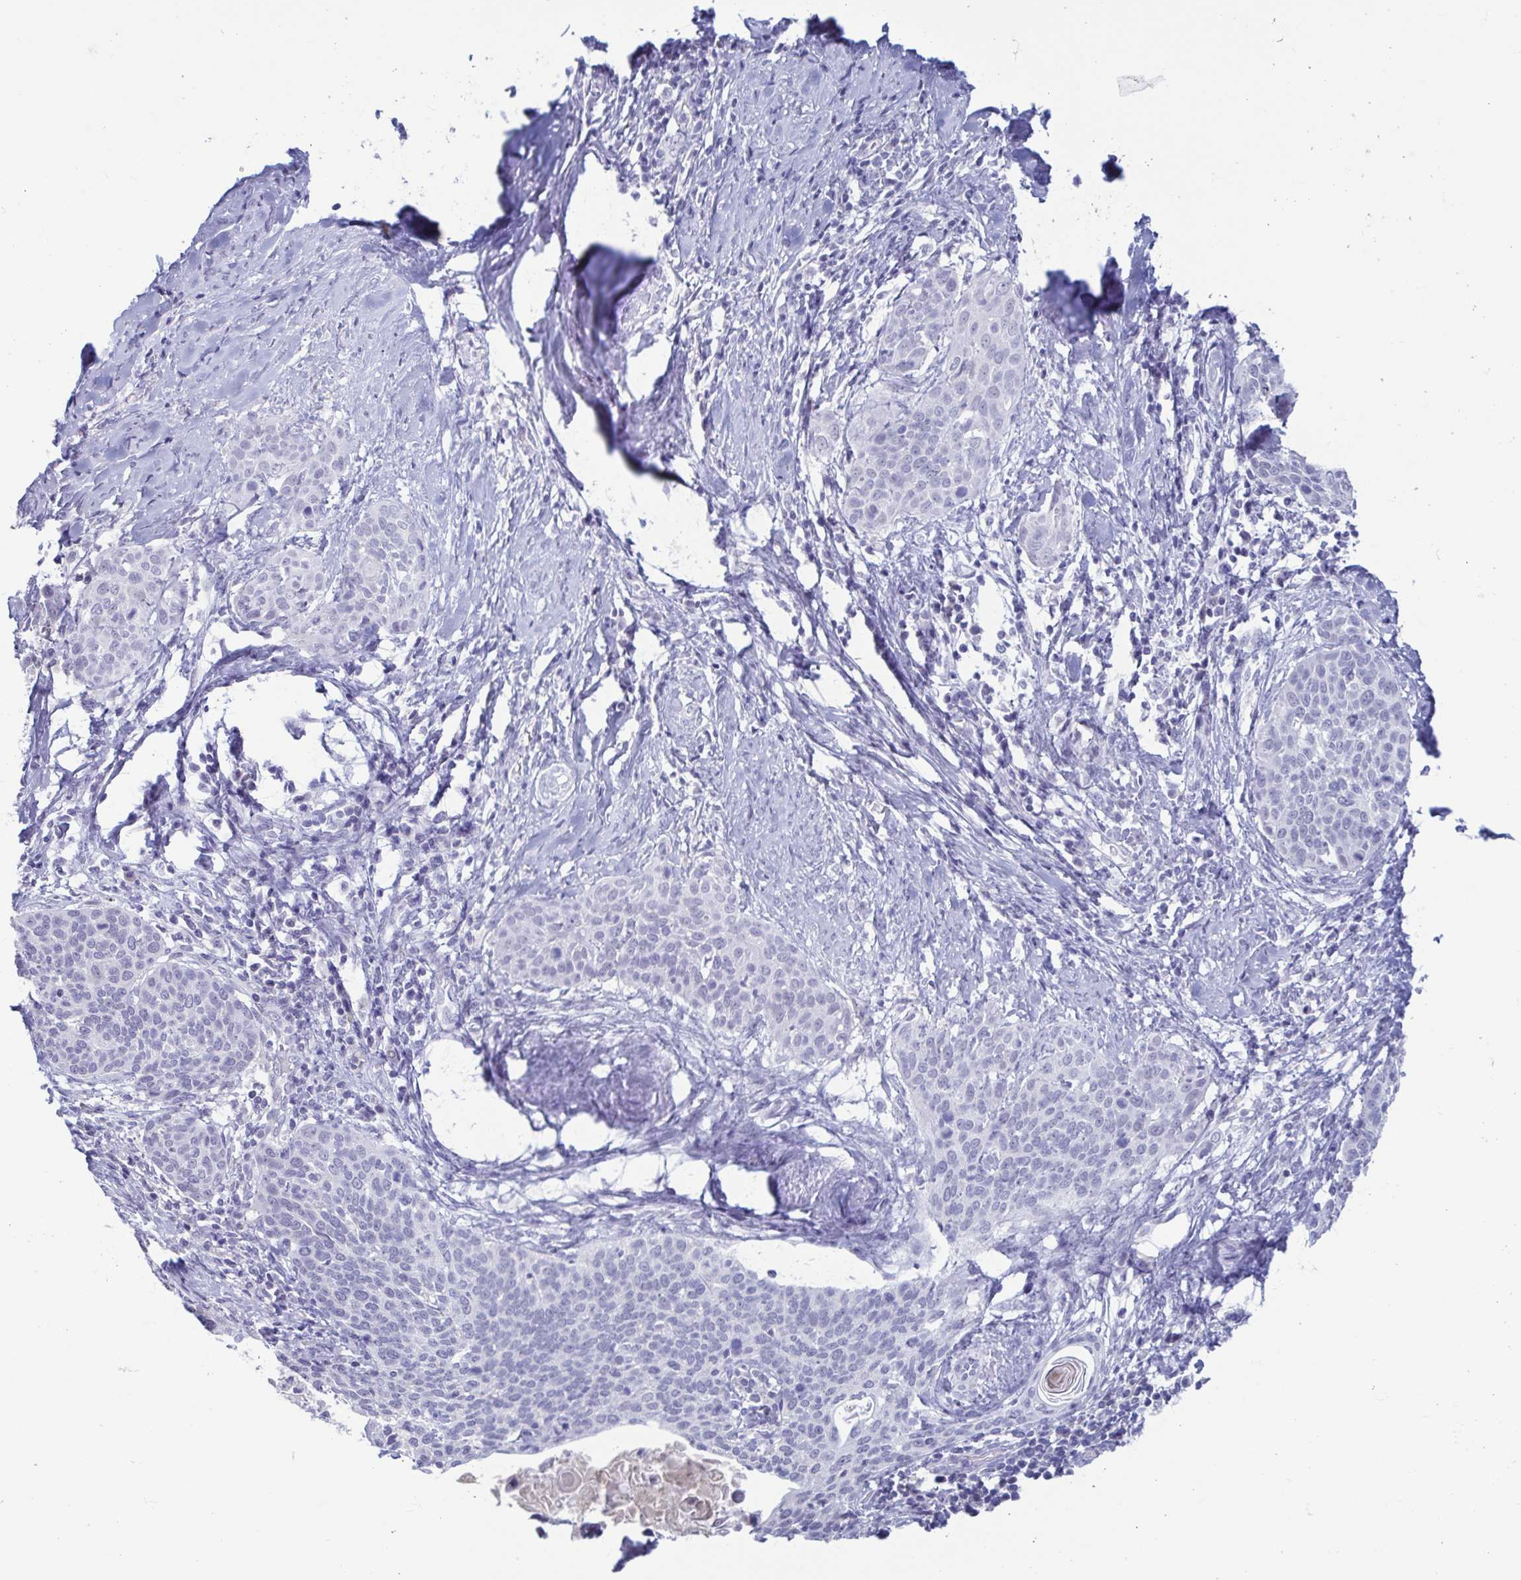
{"staining": {"intensity": "negative", "quantity": "none", "location": "none"}, "tissue": "cervical cancer", "cell_type": "Tumor cells", "image_type": "cancer", "snomed": [{"axis": "morphology", "description": "Squamous cell carcinoma, NOS"}, {"axis": "topography", "description": "Cervix"}], "caption": "The photomicrograph displays no significant staining in tumor cells of cervical cancer. (DAB immunohistochemistry with hematoxylin counter stain).", "gene": "PERM1", "patient": {"sex": "female", "age": 69}}